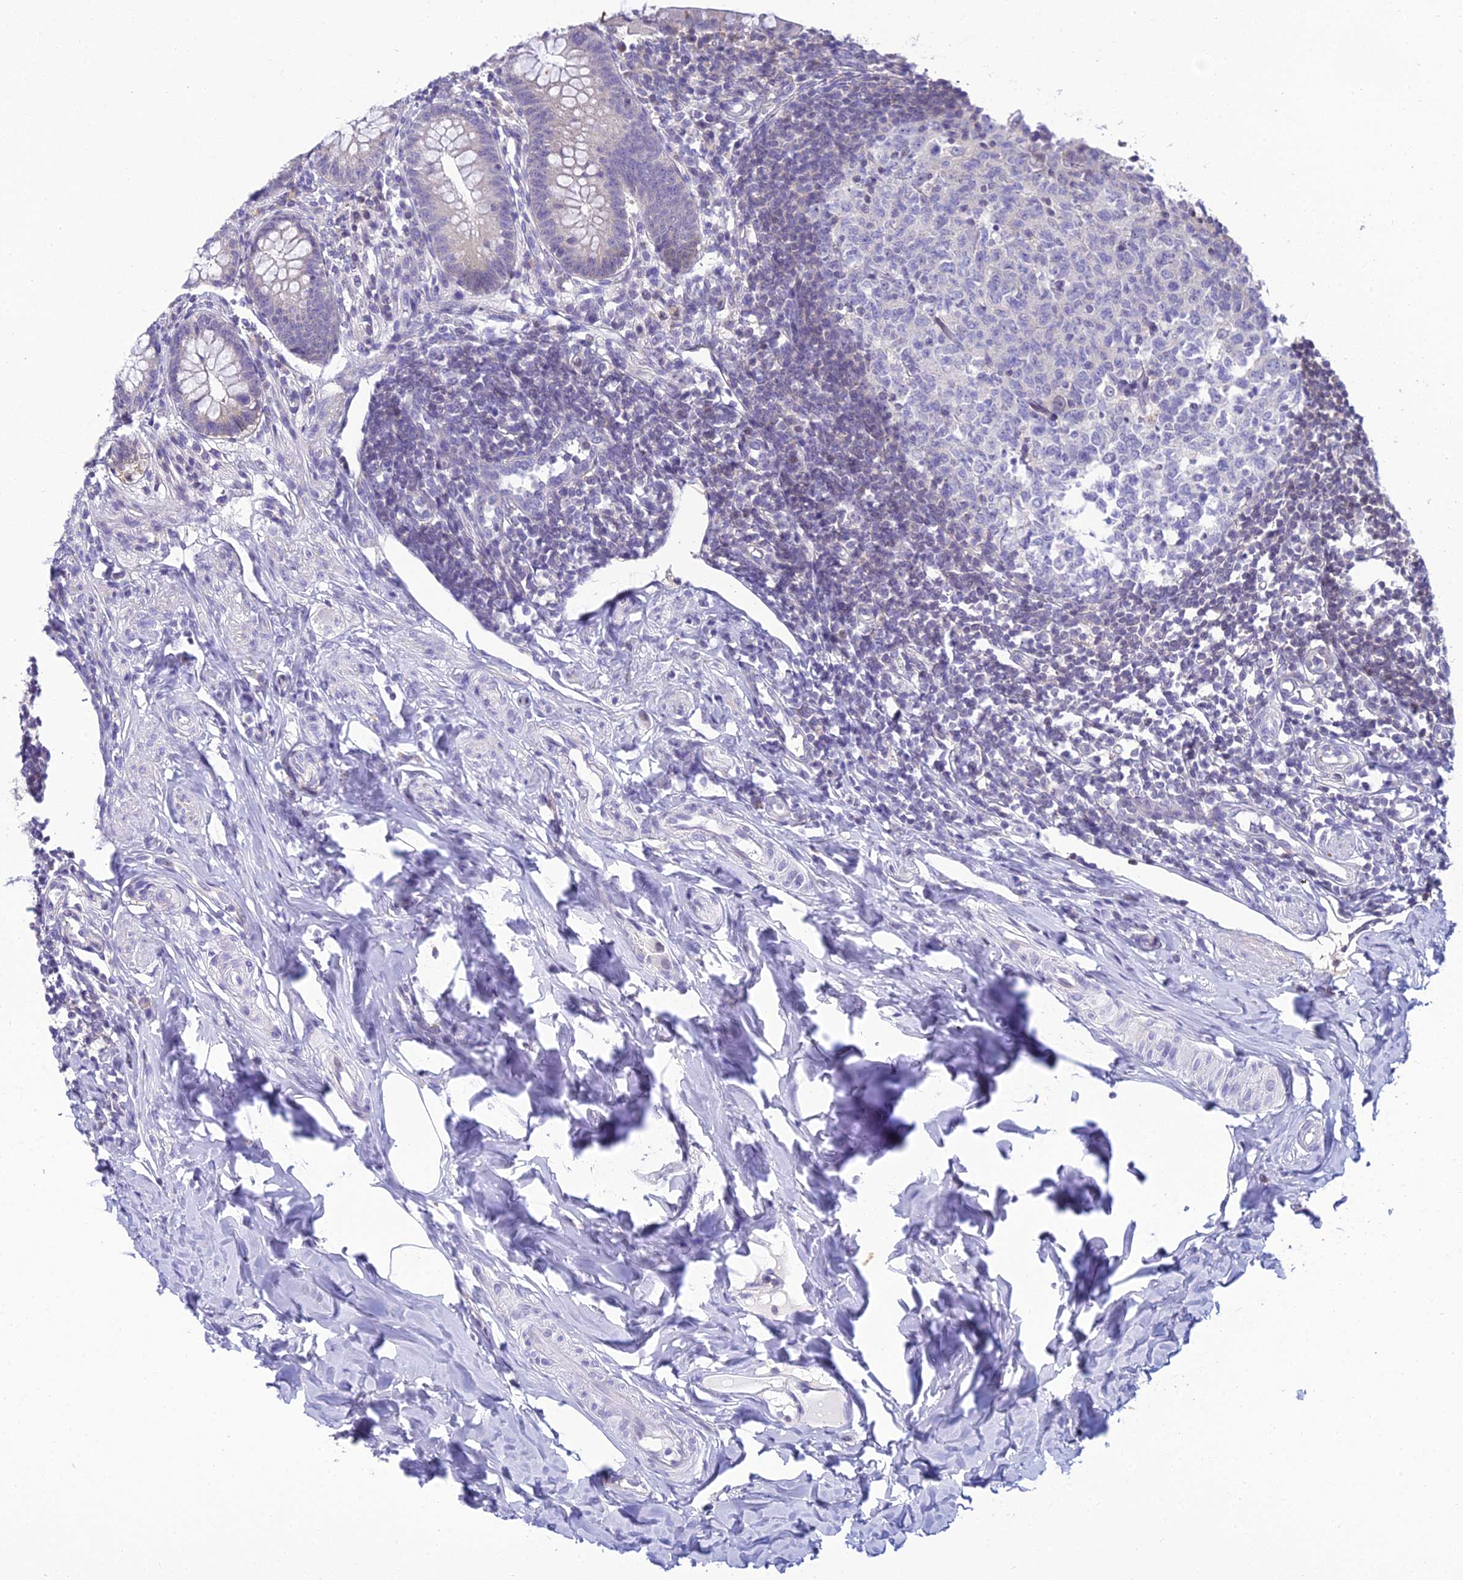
{"staining": {"intensity": "weak", "quantity": "25%-75%", "location": "cytoplasmic/membranous"}, "tissue": "appendix", "cell_type": "Glandular cells", "image_type": "normal", "snomed": [{"axis": "morphology", "description": "Normal tissue, NOS"}, {"axis": "topography", "description": "Appendix"}], "caption": "The photomicrograph reveals staining of normal appendix, revealing weak cytoplasmic/membranous protein positivity (brown color) within glandular cells.", "gene": "ZMIZ1", "patient": {"sex": "female", "age": 33}}